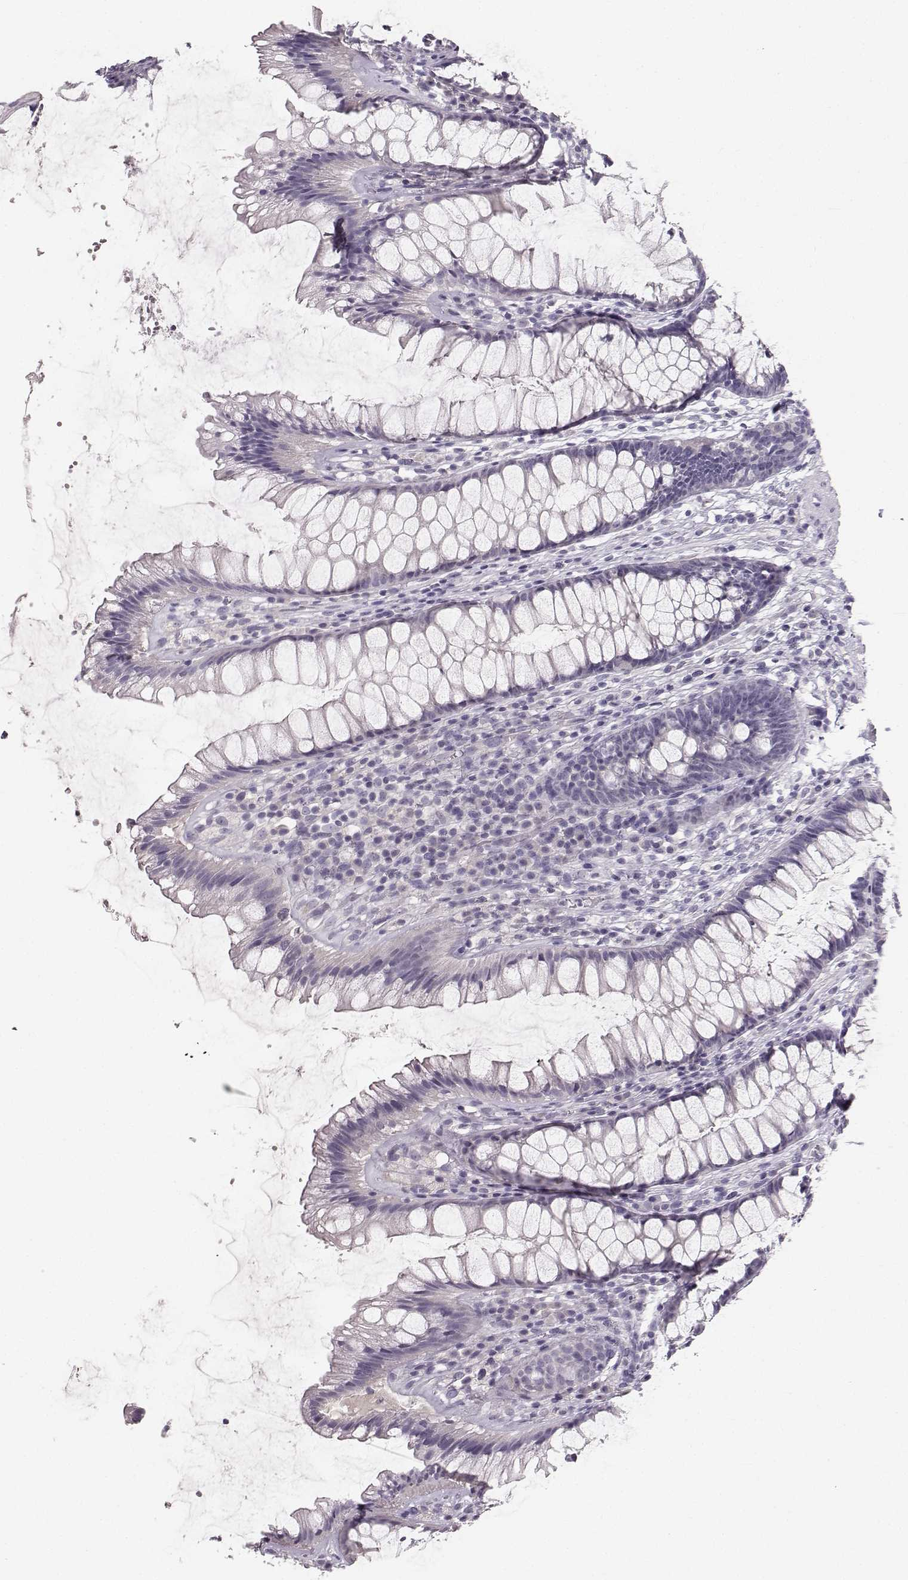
{"staining": {"intensity": "negative", "quantity": "none", "location": "none"}, "tissue": "rectum", "cell_type": "Glandular cells", "image_type": "normal", "snomed": [{"axis": "morphology", "description": "Normal tissue, NOS"}, {"axis": "topography", "description": "Rectum"}], "caption": "Immunohistochemistry micrograph of benign rectum: rectum stained with DAB exhibits no significant protein expression in glandular cells. Brightfield microscopy of IHC stained with DAB (brown) and hematoxylin (blue), captured at high magnification.", "gene": "OIP5", "patient": {"sex": "male", "age": 72}}